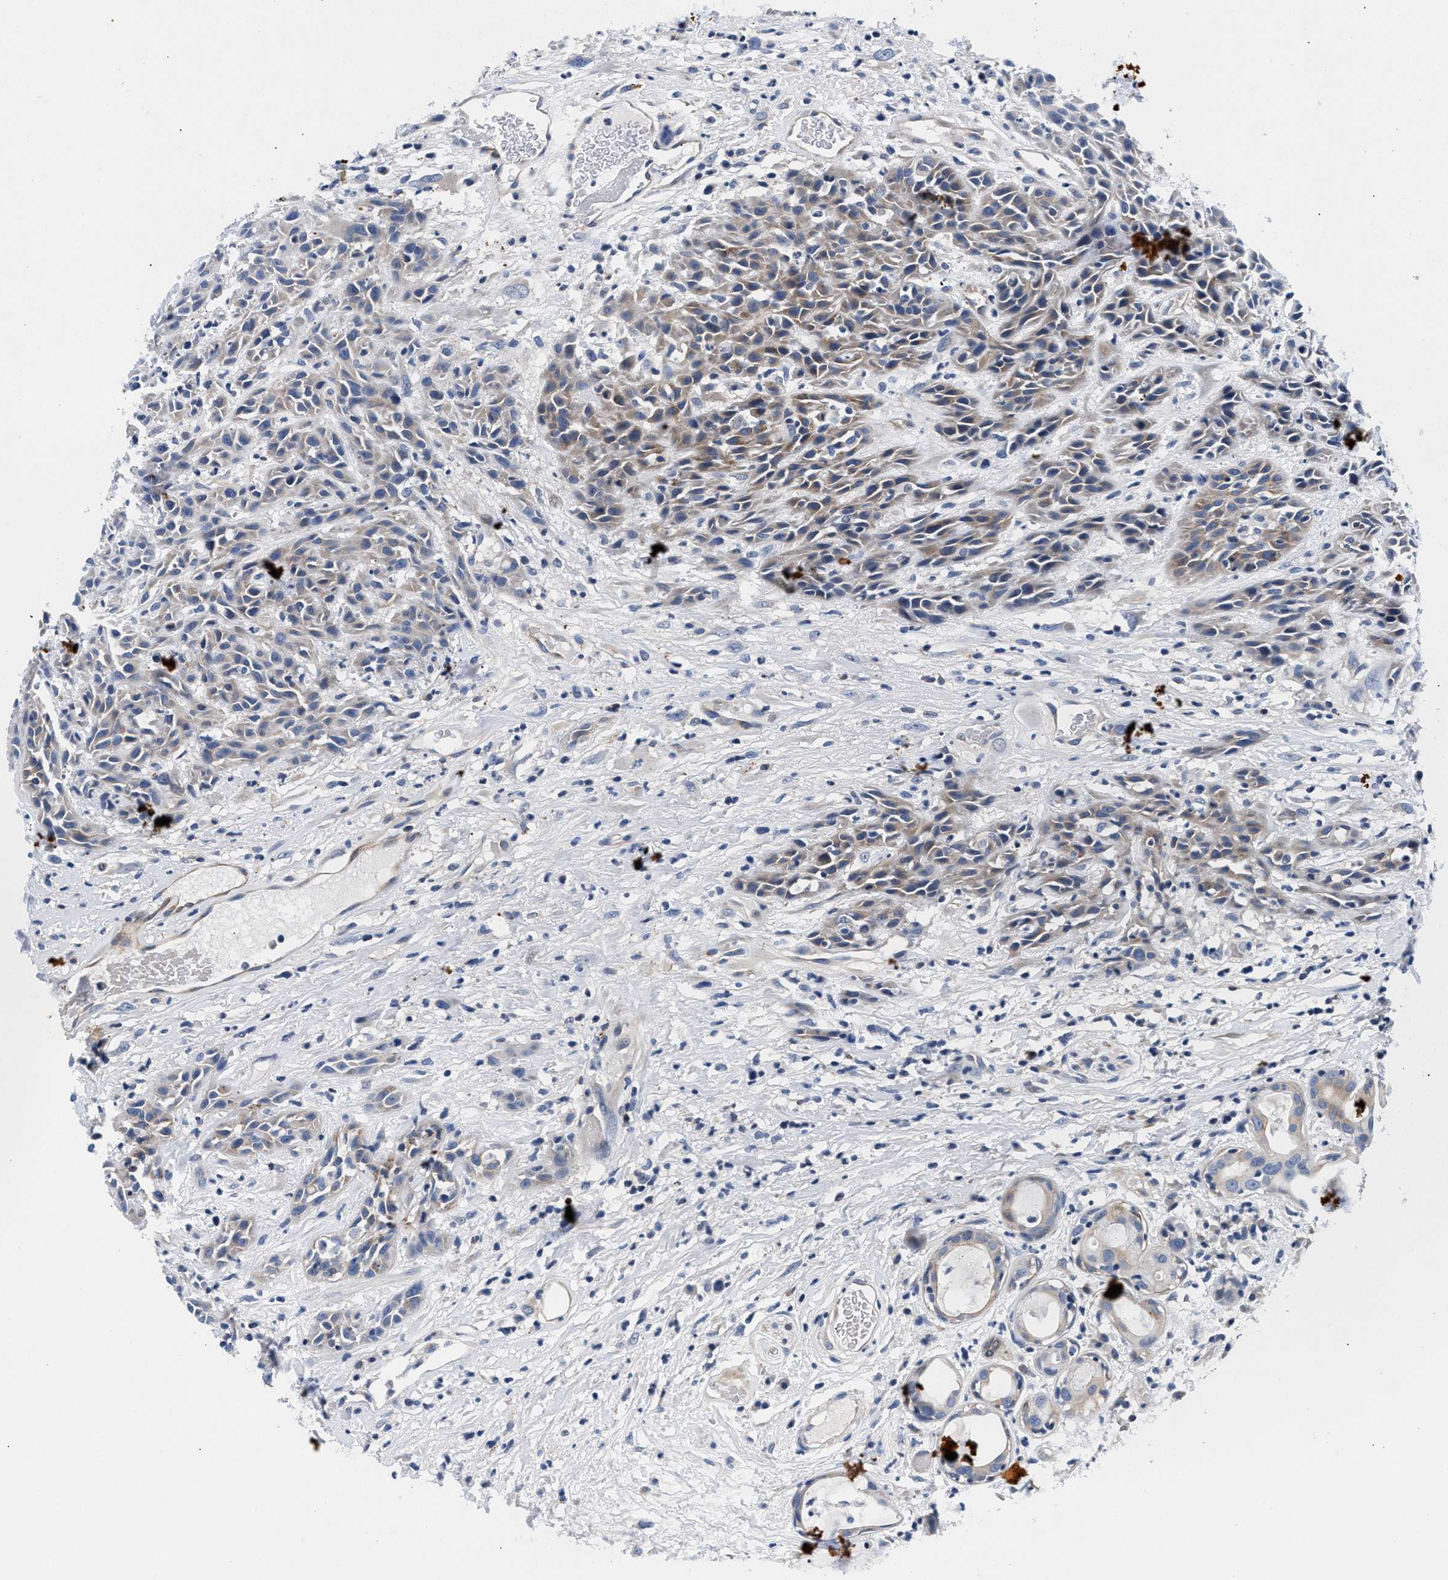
{"staining": {"intensity": "moderate", "quantity": ">75%", "location": "cytoplasmic/membranous"}, "tissue": "head and neck cancer", "cell_type": "Tumor cells", "image_type": "cancer", "snomed": [{"axis": "morphology", "description": "Normal tissue, NOS"}, {"axis": "morphology", "description": "Squamous cell carcinoma, NOS"}, {"axis": "topography", "description": "Cartilage tissue"}, {"axis": "topography", "description": "Head-Neck"}], "caption": "Immunohistochemical staining of human head and neck cancer shows moderate cytoplasmic/membranous protein positivity in approximately >75% of tumor cells. (brown staining indicates protein expression, while blue staining denotes nuclei).", "gene": "P2RY4", "patient": {"sex": "male", "age": 62}}